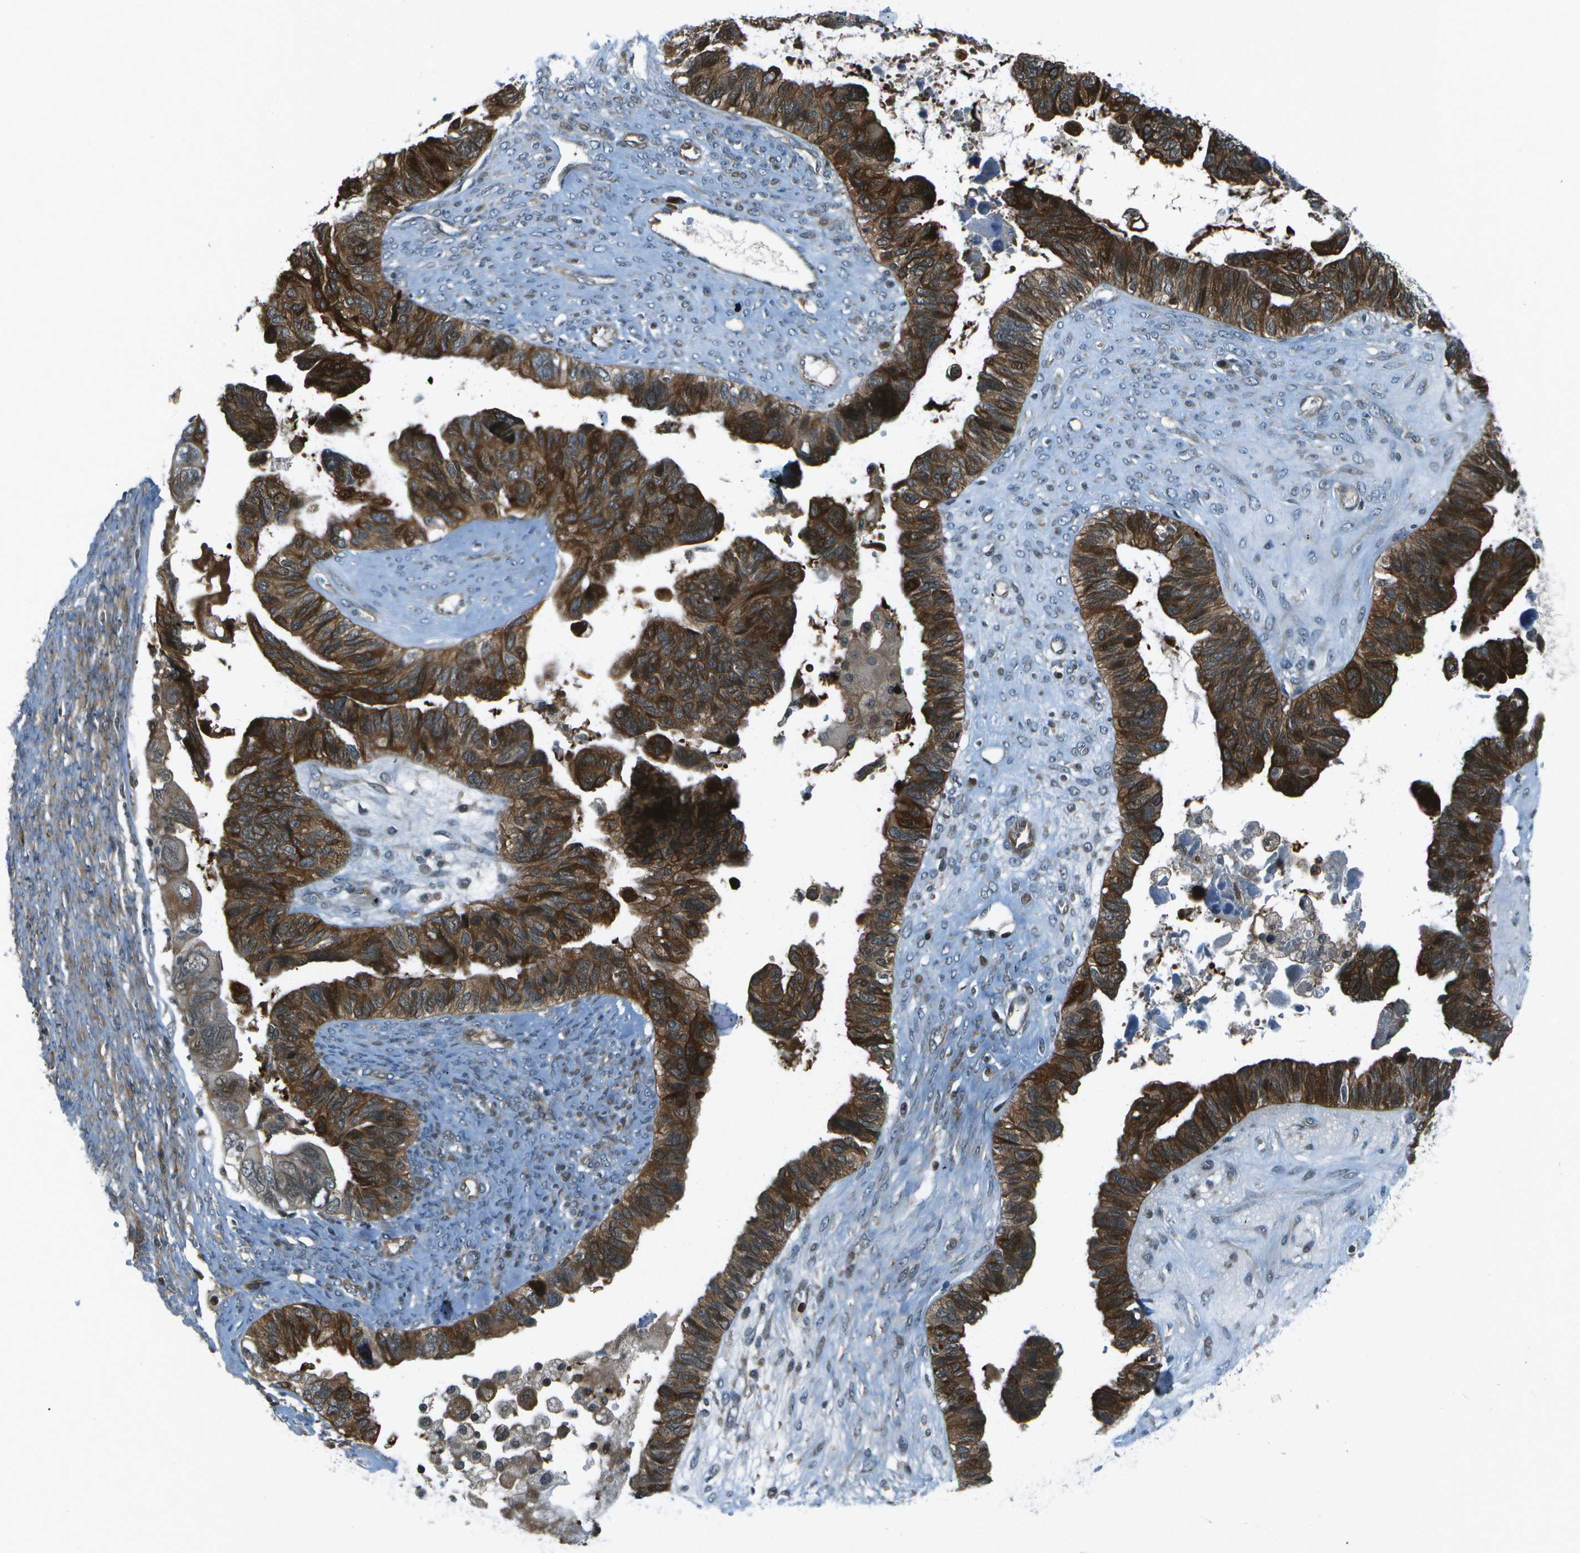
{"staining": {"intensity": "strong", "quantity": ">75%", "location": "cytoplasmic/membranous"}, "tissue": "ovarian cancer", "cell_type": "Tumor cells", "image_type": "cancer", "snomed": [{"axis": "morphology", "description": "Cystadenocarcinoma, serous, NOS"}, {"axis": "topography", "description": "Ovary"}], "caption": "This is a photomicrograph of immunohistochemistry staining of ovarian cancer (serous cystadenocarcinoma), which shows strong positivity in the cytoplasmic/membranous of tumor cells.", "gene": "TMEM19", "patient": {"sex": "female", "age": 79}}